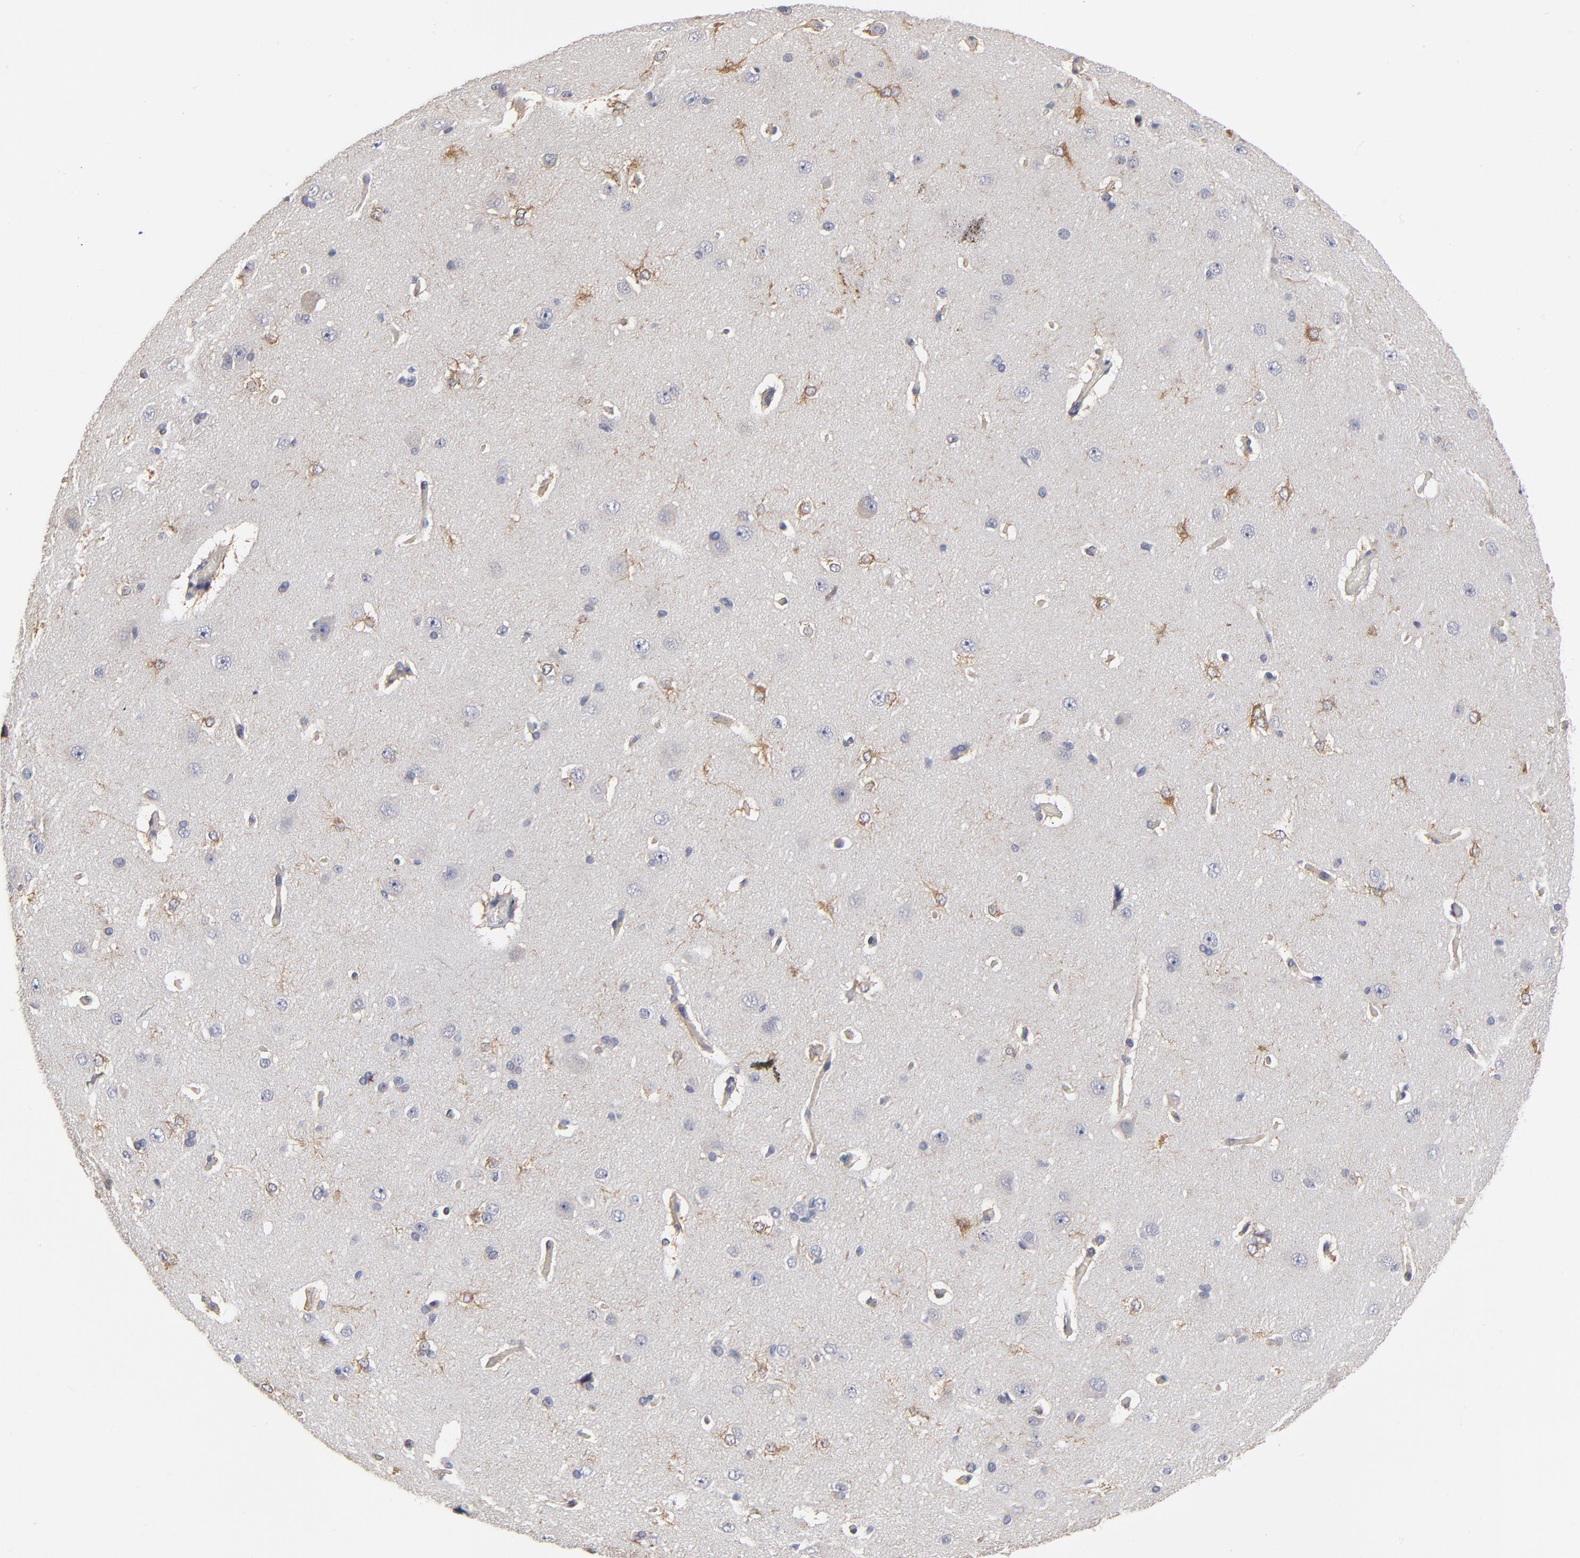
{"staining": {"intensity": "negative", "quantity": "none", "location": "none"}, "tissue": "cerebral cortex", "cell_type": "Endothelial cells", "image_type": "normal", "snomed": [{"axis": "morphology", "description": "Normal tissue, NOS"}, {"axis": "topography", "description": "Cerebral cortex"}], "caption": "Immunohistochemistry (IHC) photomicrograph of benign cerebral cortex: human cerebral cortex stained with DAB (3,3'-diaminobenzidine) displays no significant protein positivity in endothelial cells.", "gene": "MAGEA10", "patient": {"sex": "female", "age": 45}}